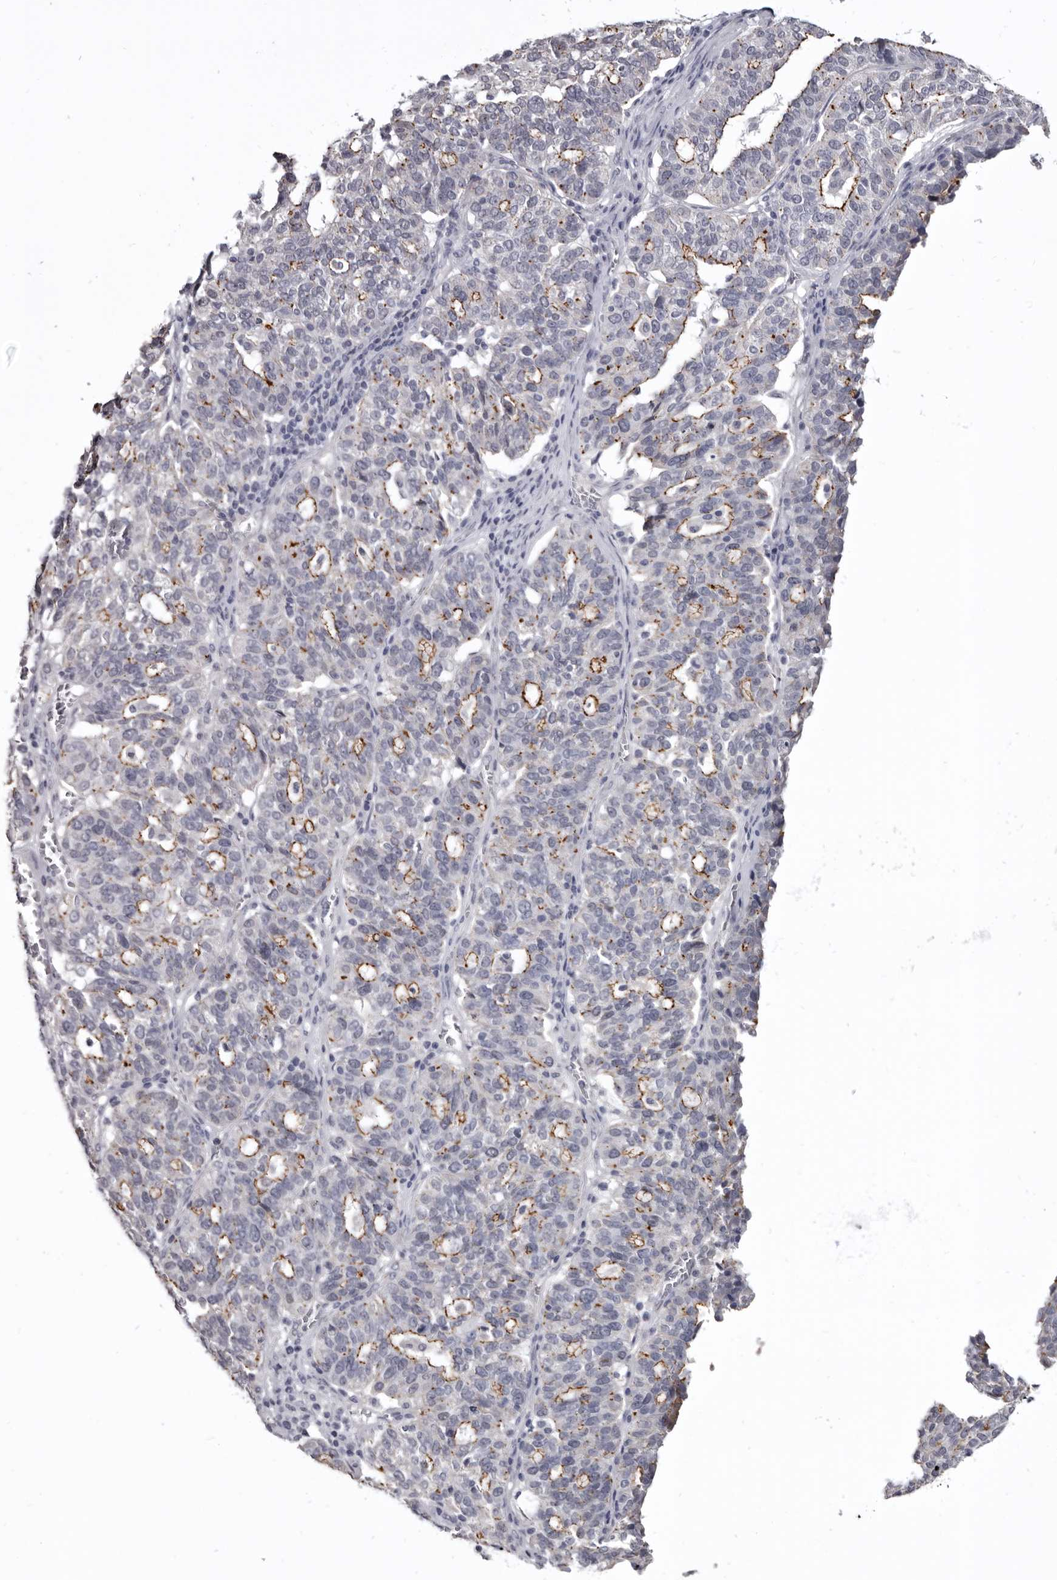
{"staining": {"intensity": "moderate", "quantity": "25%-75%", "location": "cytoplasmic/membranous"}, "tissue": "ovarian cancer", "cell_type": "Tumor cells", "image_type": "cancer", "snomed": [{"axis": "morphology", "description": "Cystadenocarcinoma, serous, NOS"}, {"axis": "topography", "description": "Ovary"}], "caption": "Ovarian serous cystadenocarcinoma stained for a protein exhibits moderate cytoplasmic/membranous positivity in tumor cells.", "gene": "CGN", "patient": {"sex": "female", "age": 59}}